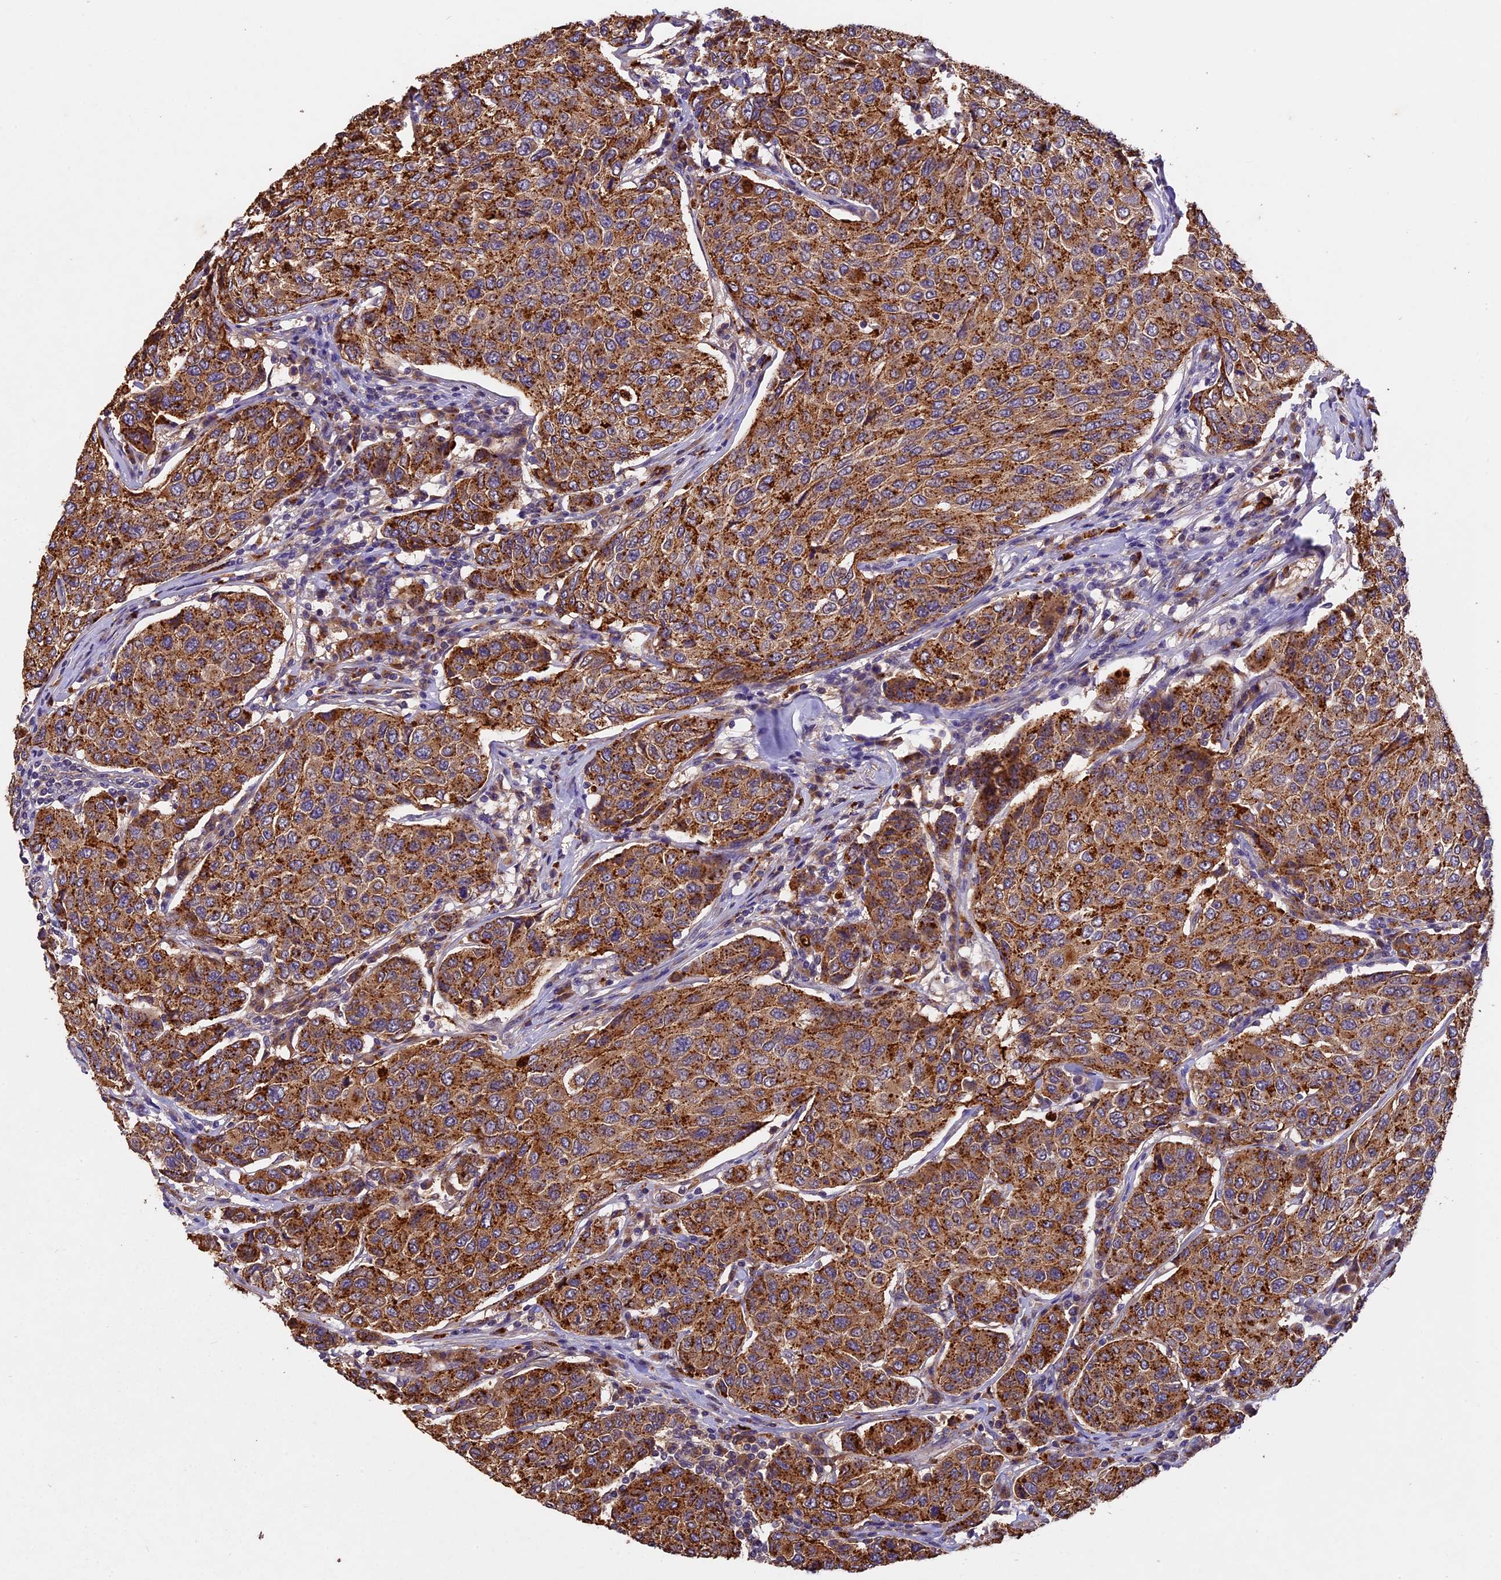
{"staining": {"intensity": "strong", "quantity": ">75%", "location": "cytoplasmic/membranous"}, "tissue": "breast cancer", "cell_type": "Tumor cells", "image_type": "cancer", "snomed": [{"axis": "morphology", "description": "Duct carcinoma"}, {"axis": "topography", "description": "Breast"}], "caption": "Breast cancer (invasive ductal carcinoma) stained with immunohistochemistry exhibits strong cytoplasmic/membranous staining in about >75% of tumor cells.", "gene": "COPE", "patient": {"sex": "female", "age": 55}}